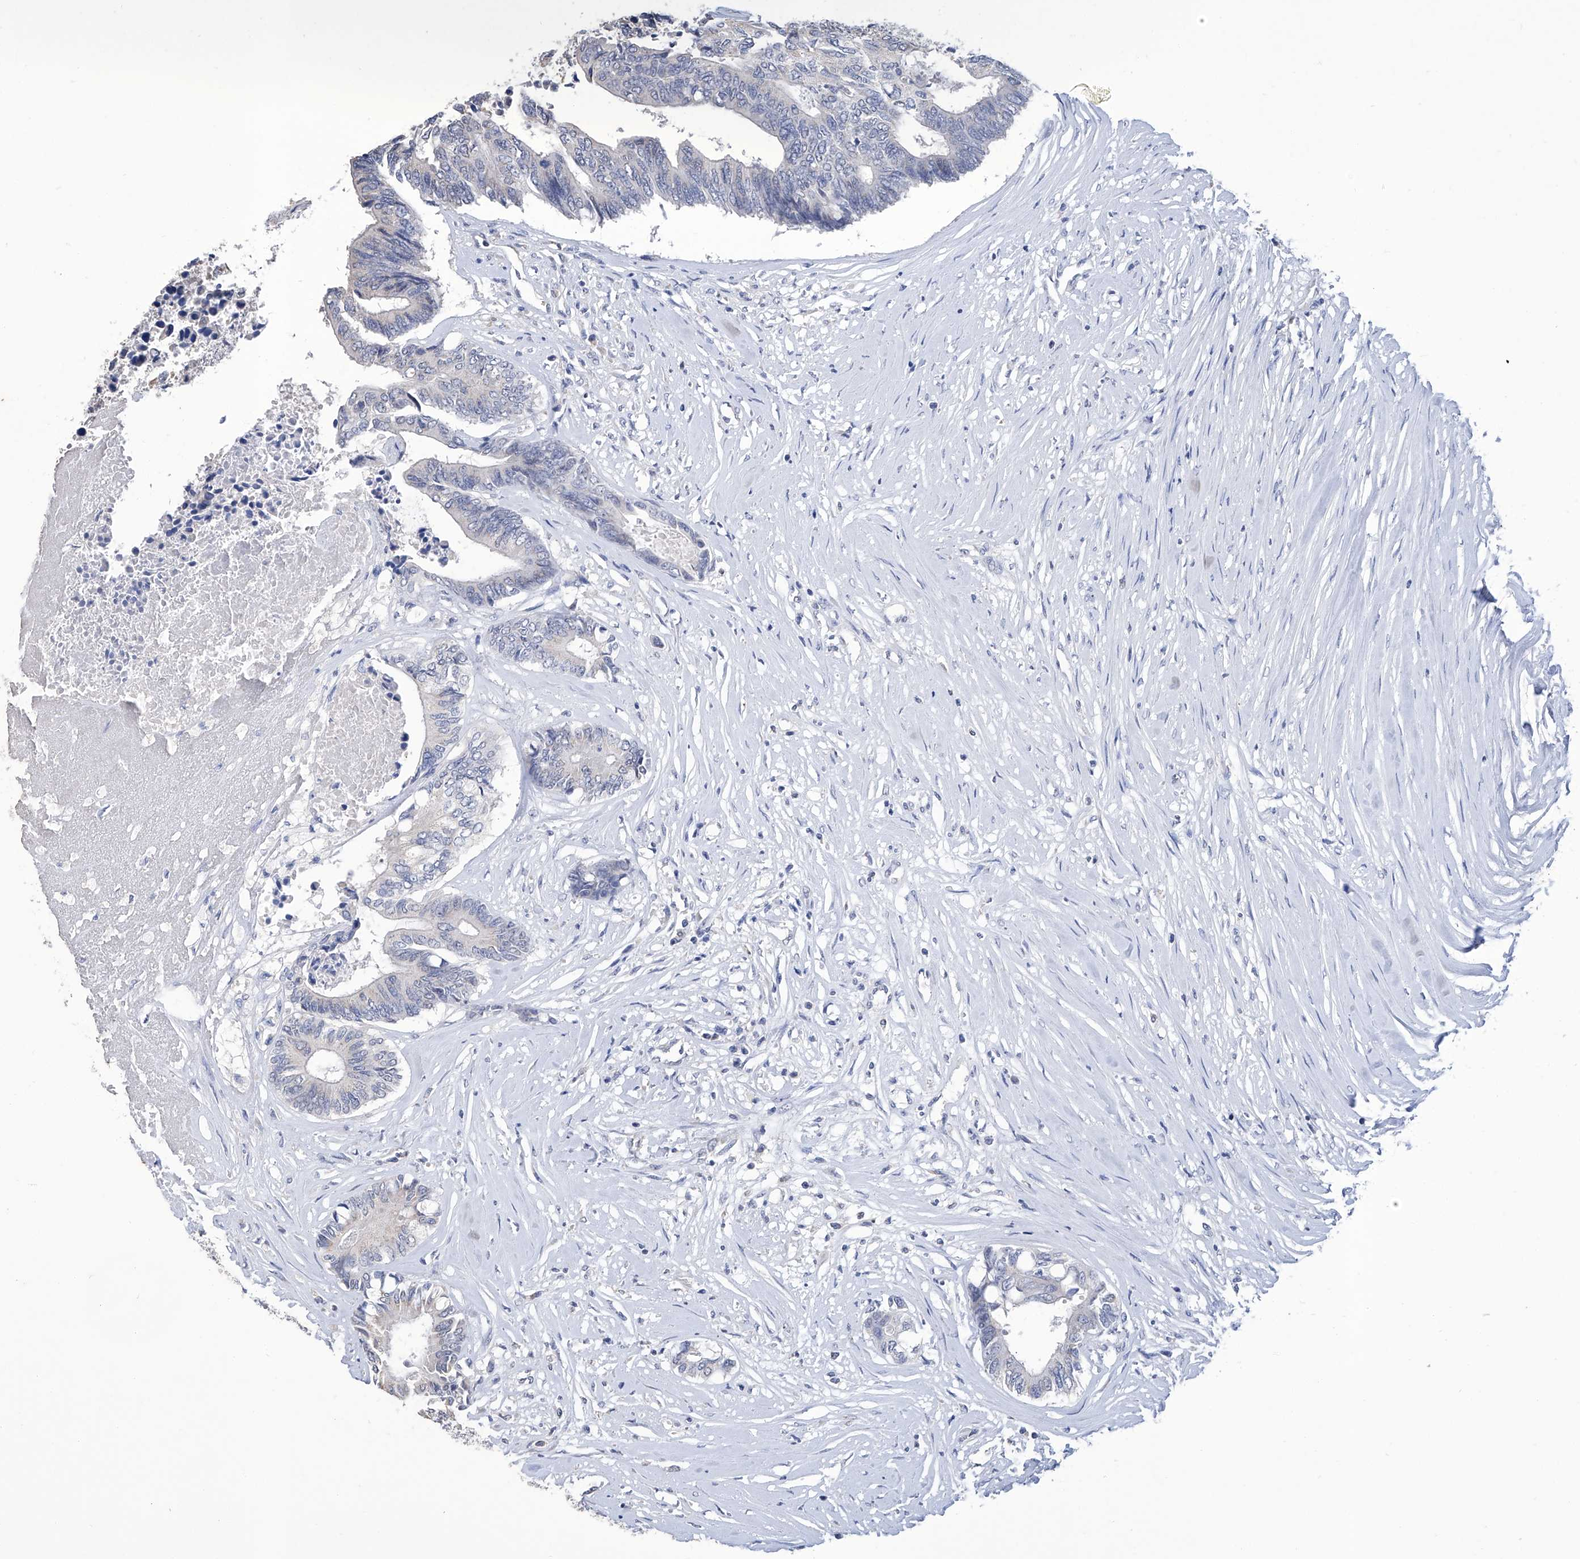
{"staining": {"intensity": "negative", "quantity": "none", "location": "none"}, "tissue": "colorectal cancer", "cell_type": "Tumor cells", "image_type": "cancer", "snomed": [{"axis": "morphology", "description": "Adenocarcinoma, NOS"}, {"axis": "topography", "description": "Rectum"}], "caption": "Immunohistochemistry (IHC) of human colorectal cancer (adenocarcinoma) demonstrates no staining in tumor cells.", "gene": "GPT", "patient": {"sex": "male", "age": 63}}